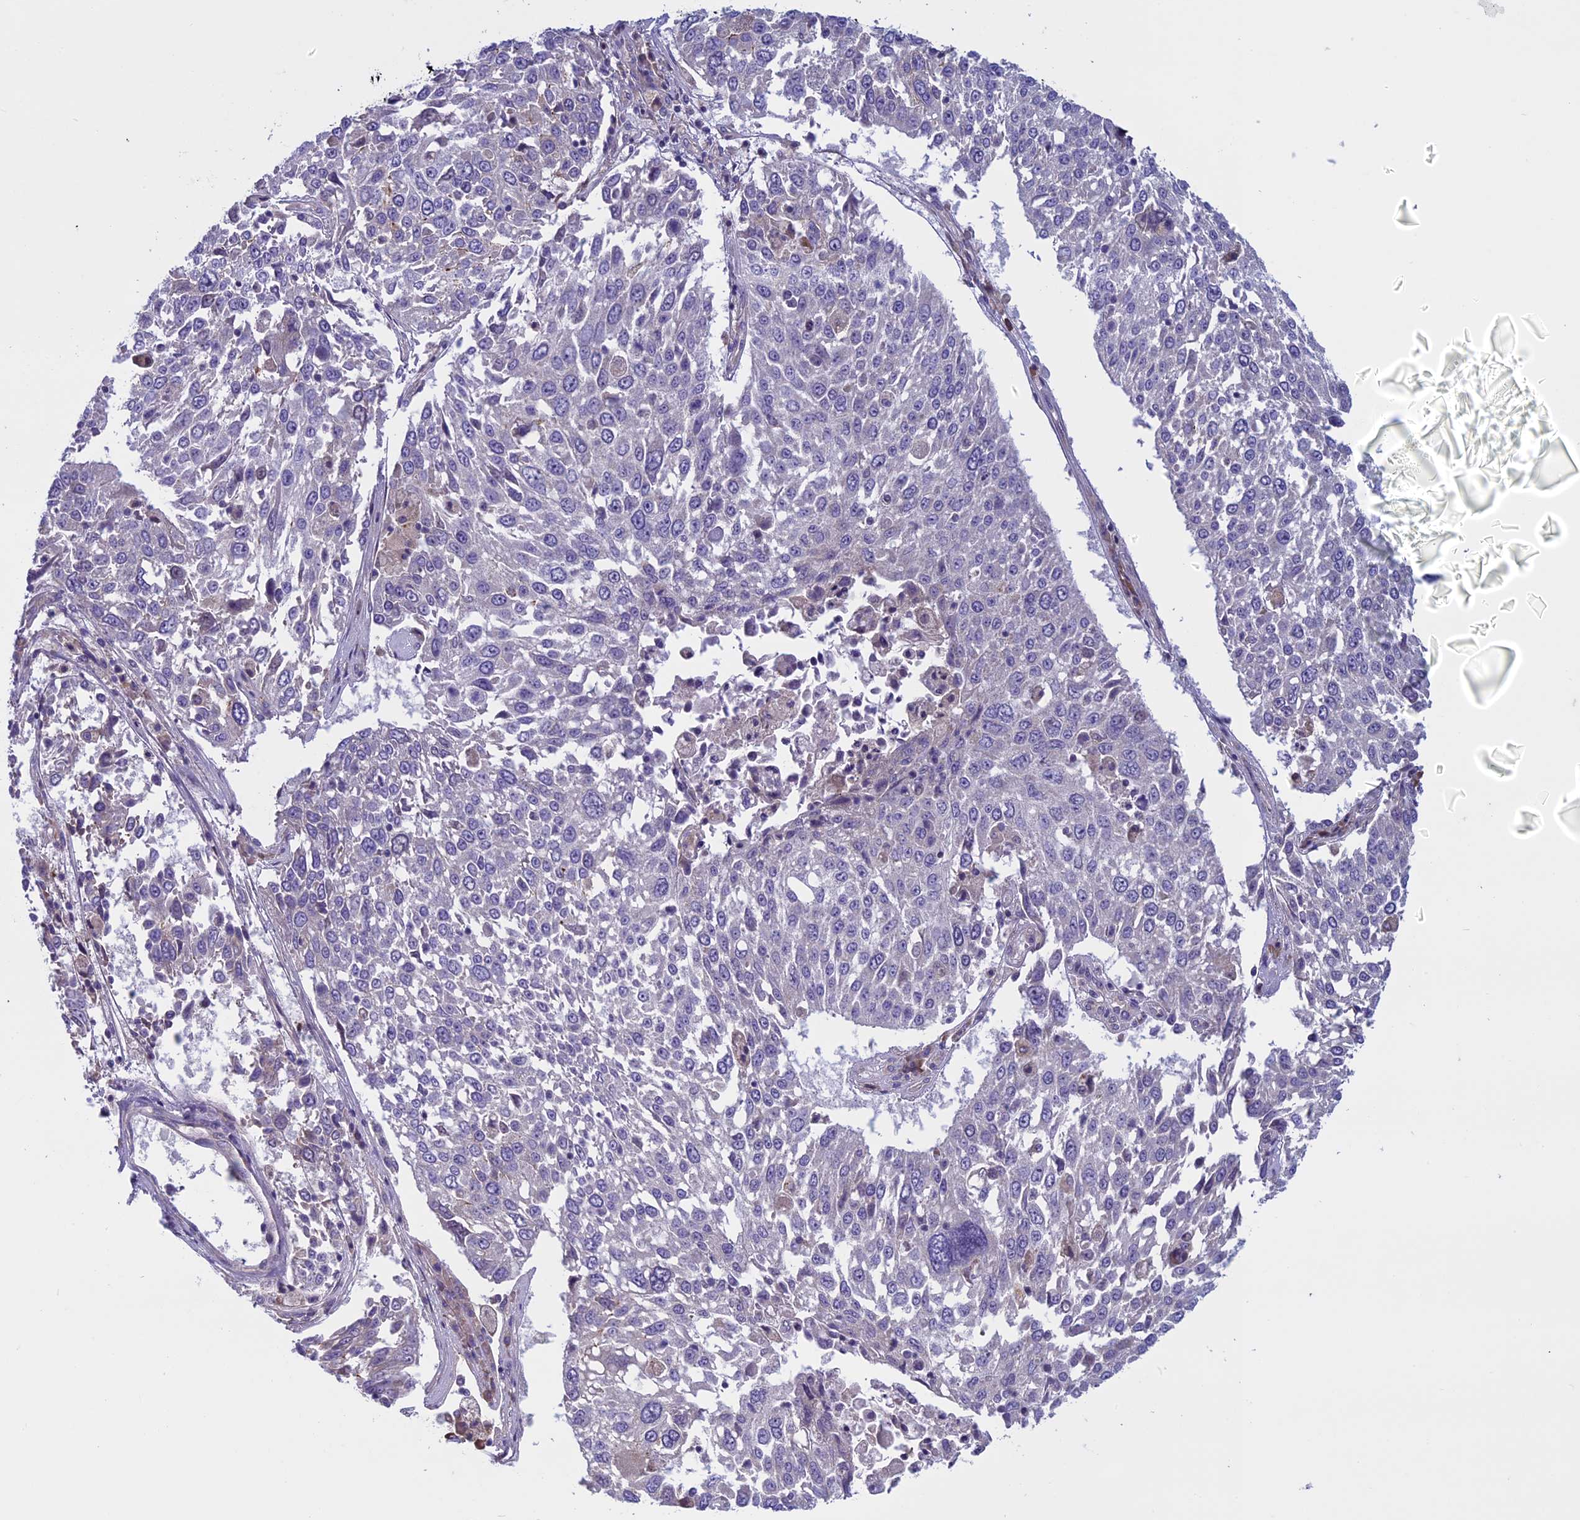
{"staining": {"intensity": "negative", "quantity": "none", "location": "none"}, "tissue": "lung cancer", "cell_type": "Tumor cells", "image_type": "cancer", "snomed": [{"axis": "morphology", "description": "Squamous cell carcinoma, NOS"}, {"axis": "topography", "description": "Lung"}], "caption": "High magnification brightfield microscopy of squamous cell carcinoma (lung) stained with DAB (brown) and counterstained with hematoxylin (blue): tumor cells show no significant staining. Nuclei are stained in blue.", "gene": "DCTN5", "patient": {"sex": "male", "age": 65}}